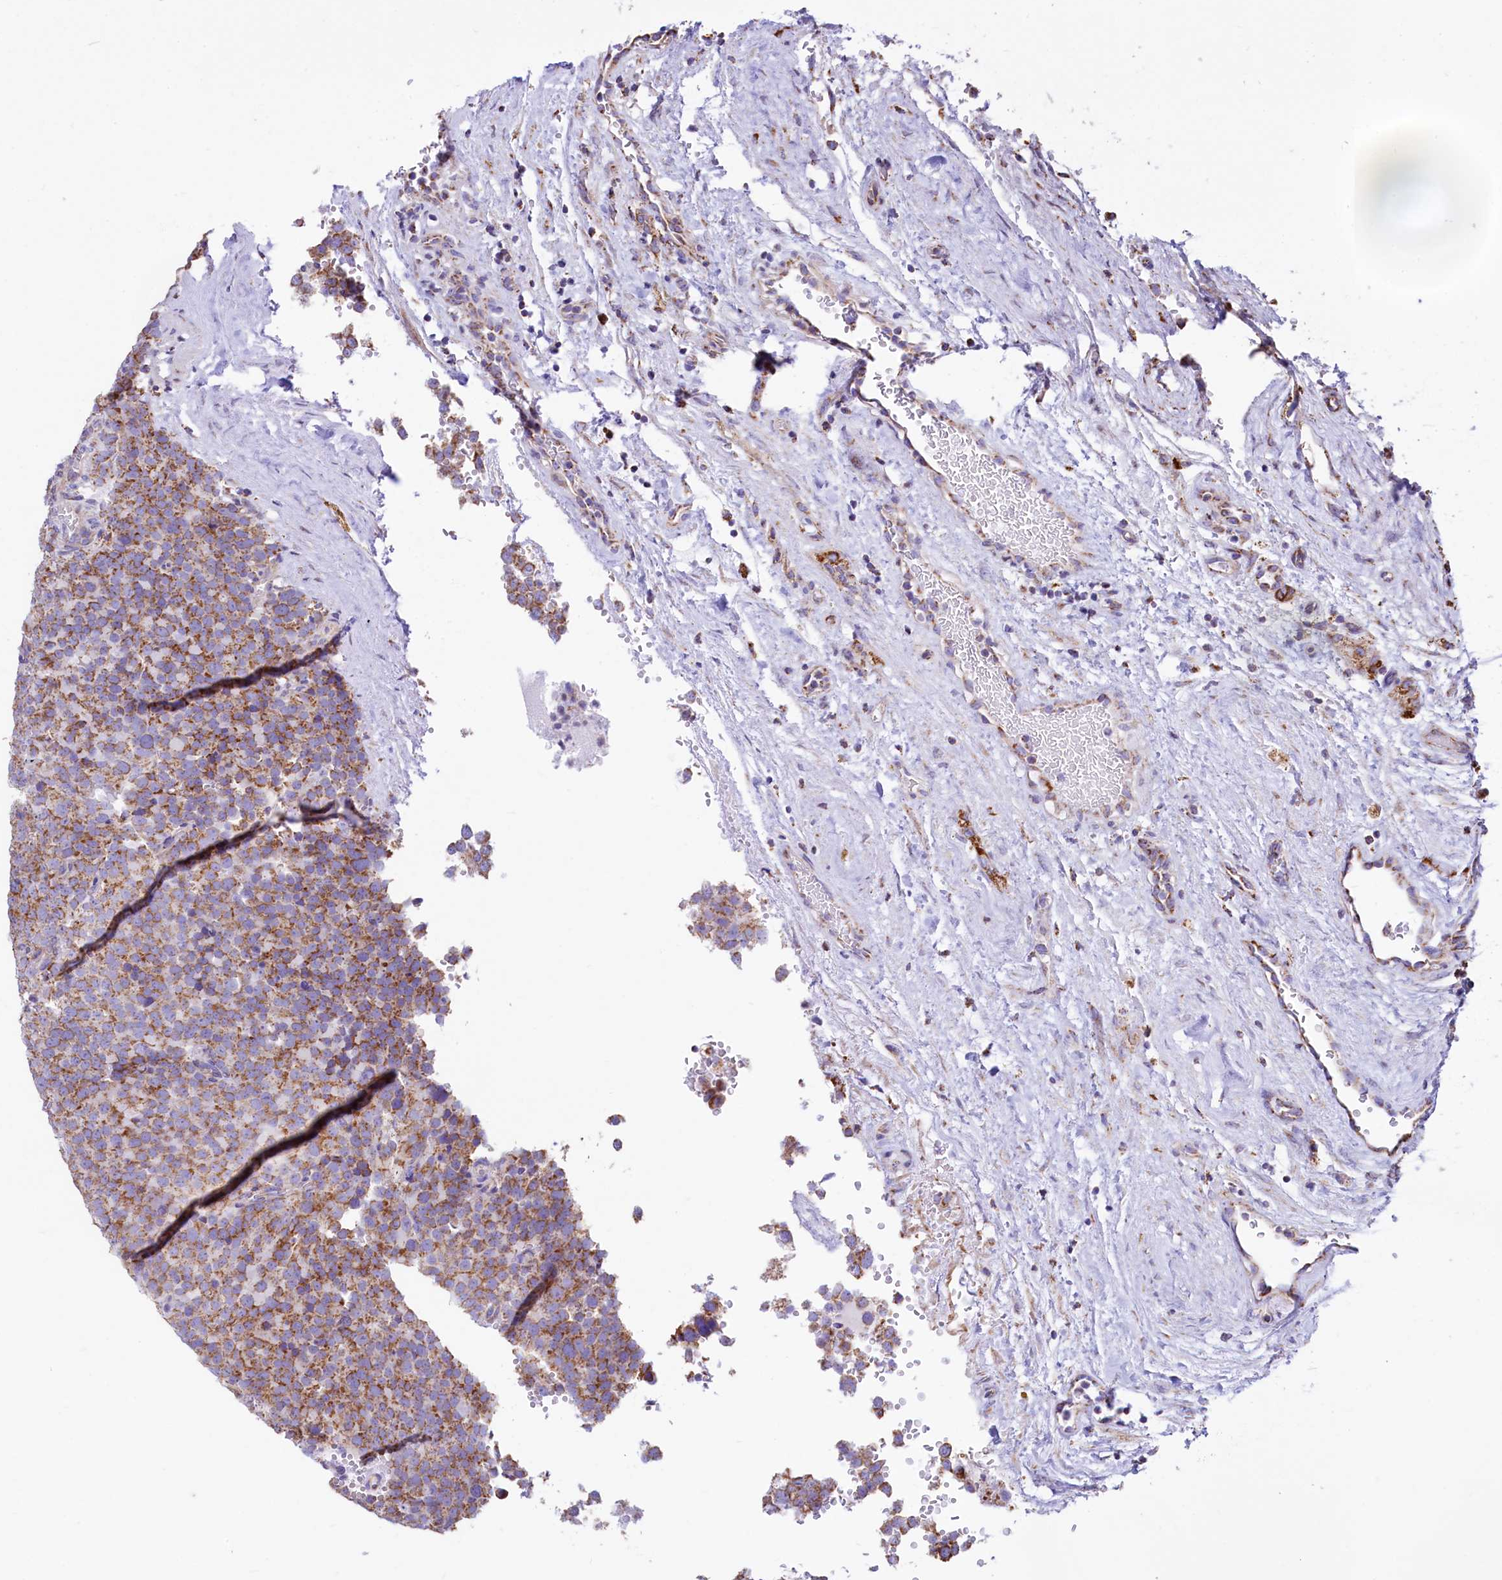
{"staining": {"intensity": "moderate", "quantity": ">75%", "location": "cytoplasmic/membranous"}, "tissue": "testis cancer", "cell_type": "Tumor cells", "image_type": "cancer", "snomed": [{"axis": "morphology", "description": "Seminoma, NOS"}, {"axis": "topography", "description": "Testis"}], "caption": "An immunohistochemistry (IHC) image of neoplastic tissue is shown. Protein staining in brown shows moderate cytoplasmic/membranous positivity in testis seminoma within tumor cells.", "gene": "VWCE", "patient": {"sex": "male", "age": 71}}